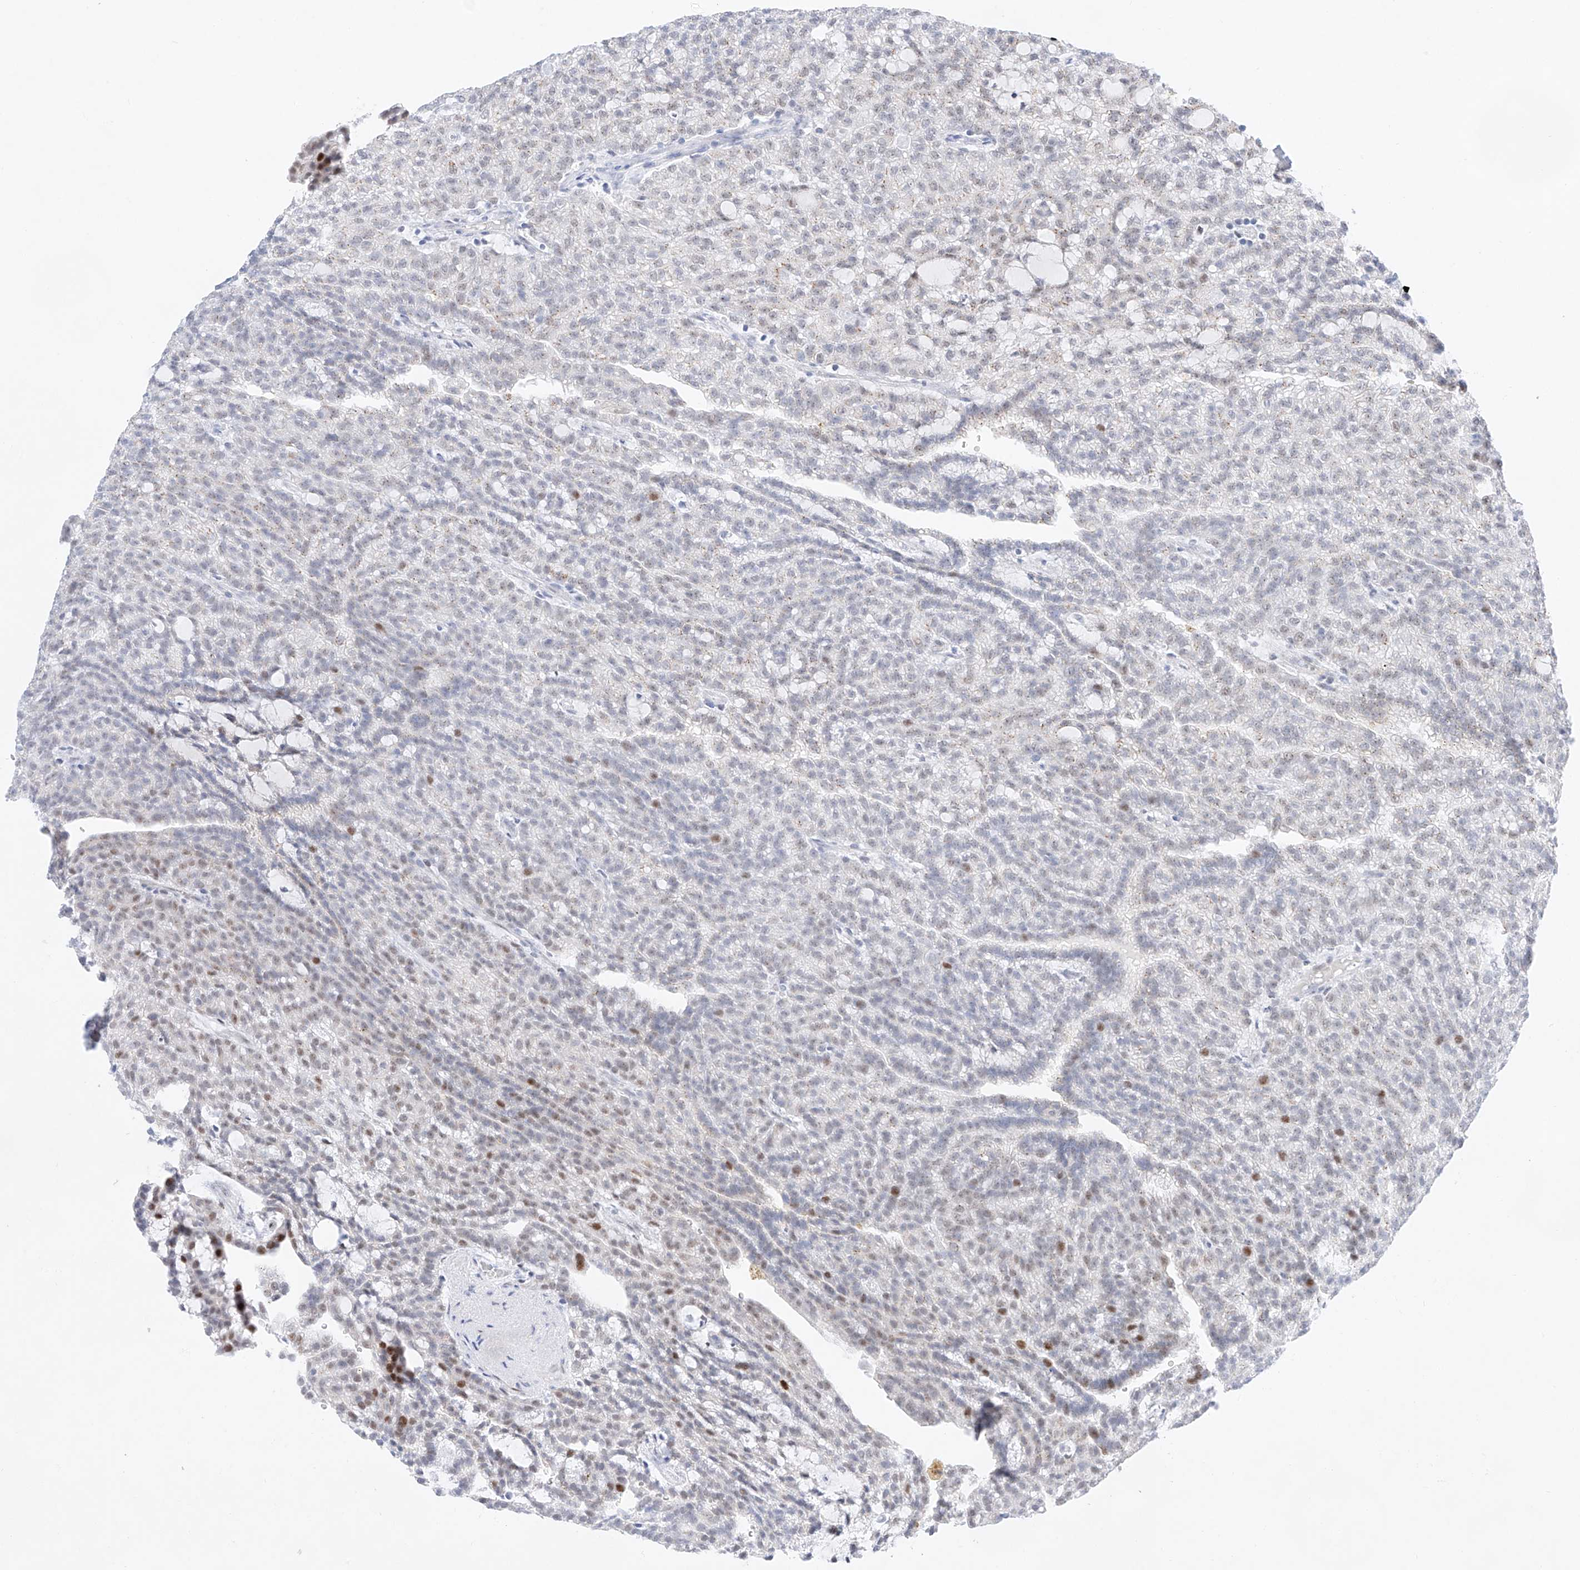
{"staining": {"intensity": "moderate", "quantity": "<25%", "location": "nuclear"}, "tissue": "renal cancer", "cell_type": "Tumor cells", "image_type": "cancer", "snomed": [{"axis": "morphology", "description": "Adenocarcinoma, NOS"}, {"axis": "topography", "description": "Kidney"}], "caption": "There is low levels of moderate nuclear positivity in tumor cells of renal cancer (adenocarcinoma), as demonstrated by immunohistochemical staining (brown color).", "gene": "NT5C3B", "patient": {"sex": "male", "age": 63}}